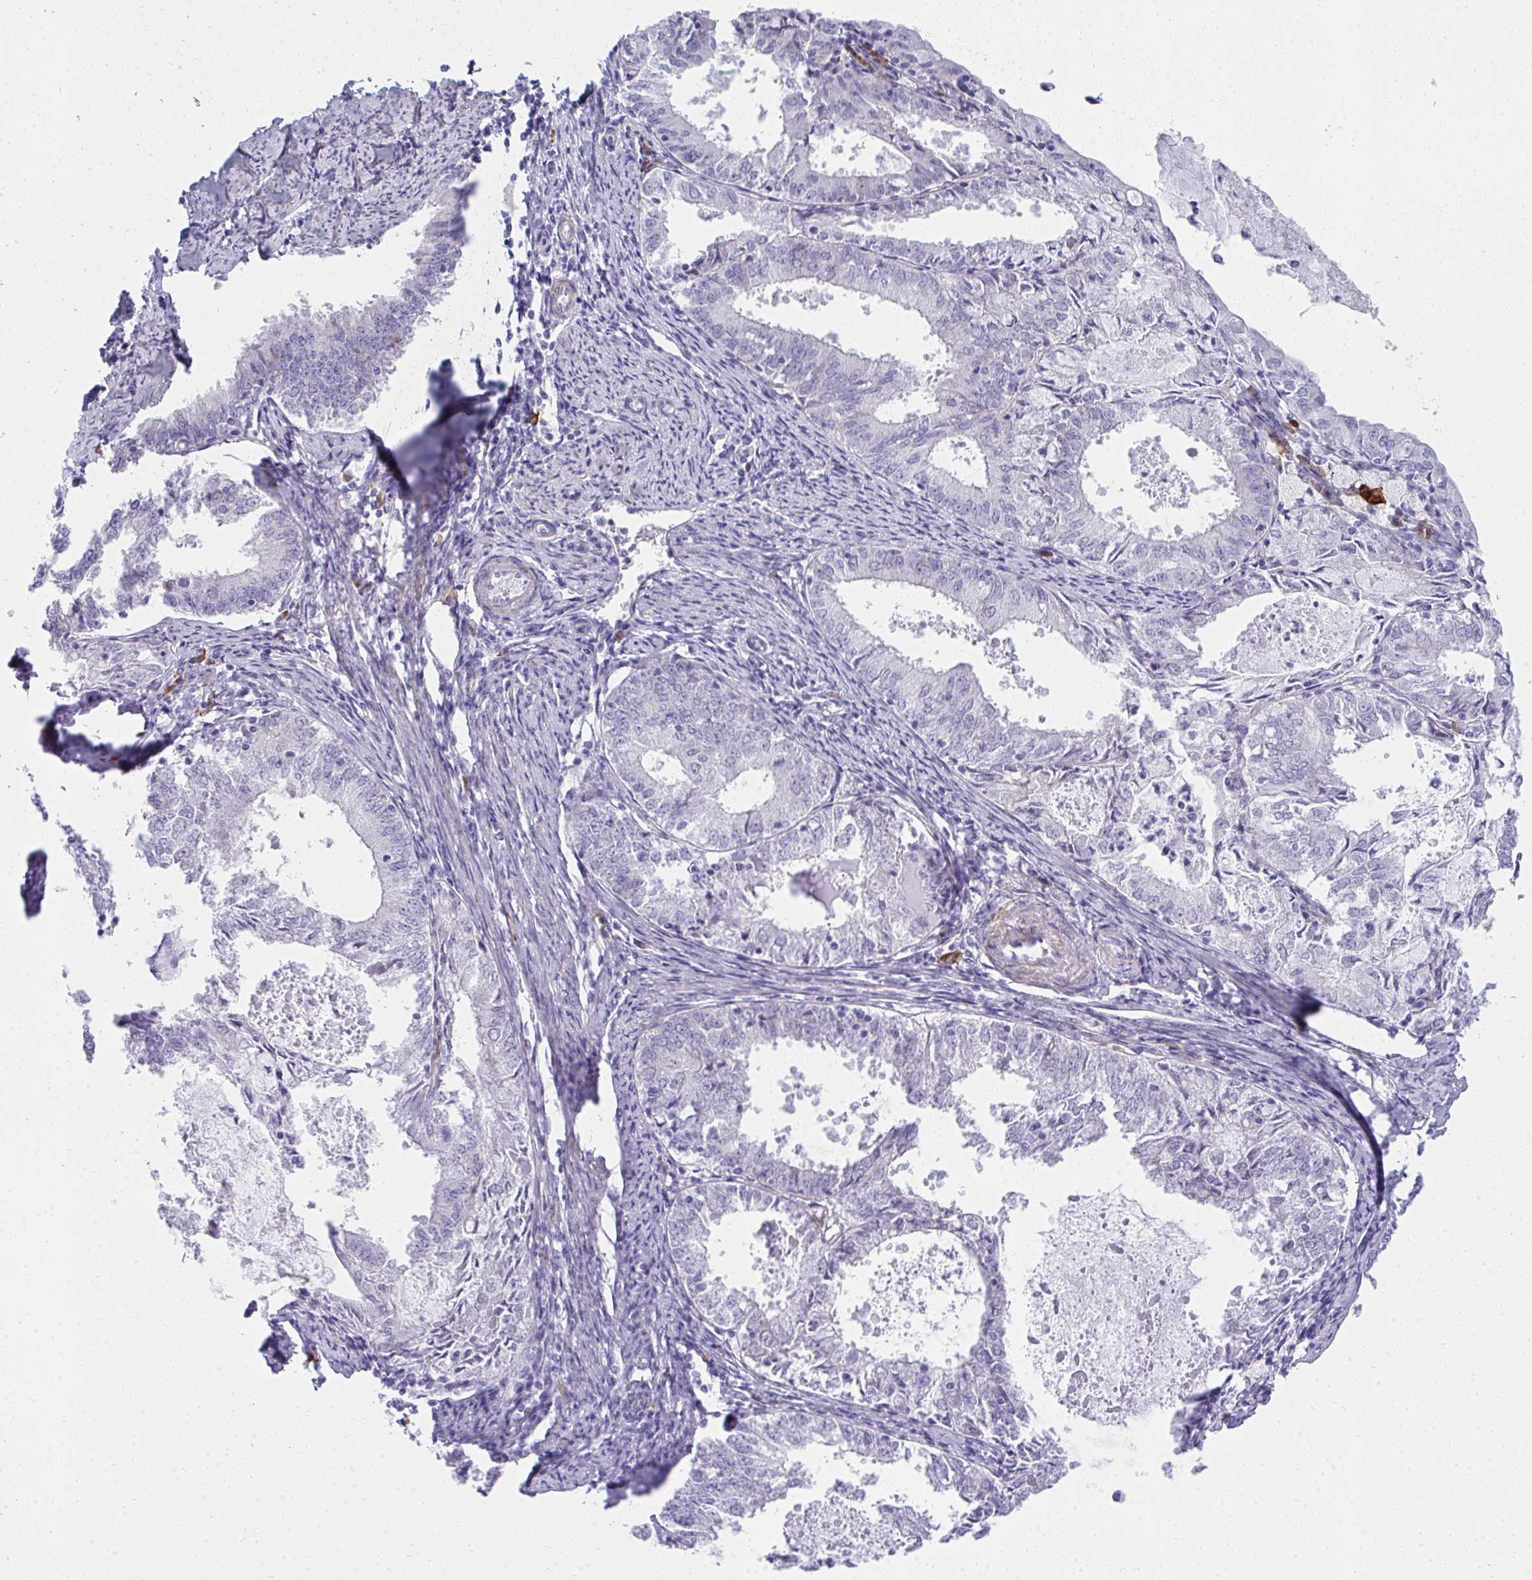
{"staining": {"intensity": "negative", "quantity": "none", "location": "none"}, "tissue": "endometrial cancer", "cell_type": "Tumor cells", "image_type": "cancer", "snomed": [{"axis": "morphology", "description": "Adenocarcinoma, NOS"}, {"axis": "topography", "description": "Endometrium"}], "caption": "Immunohistochemistry of human endometrial cancer demonstrates no positivity in tumor cells.", "gene": "PUS7L", "patient": {"sex": "female", "age": 57}}